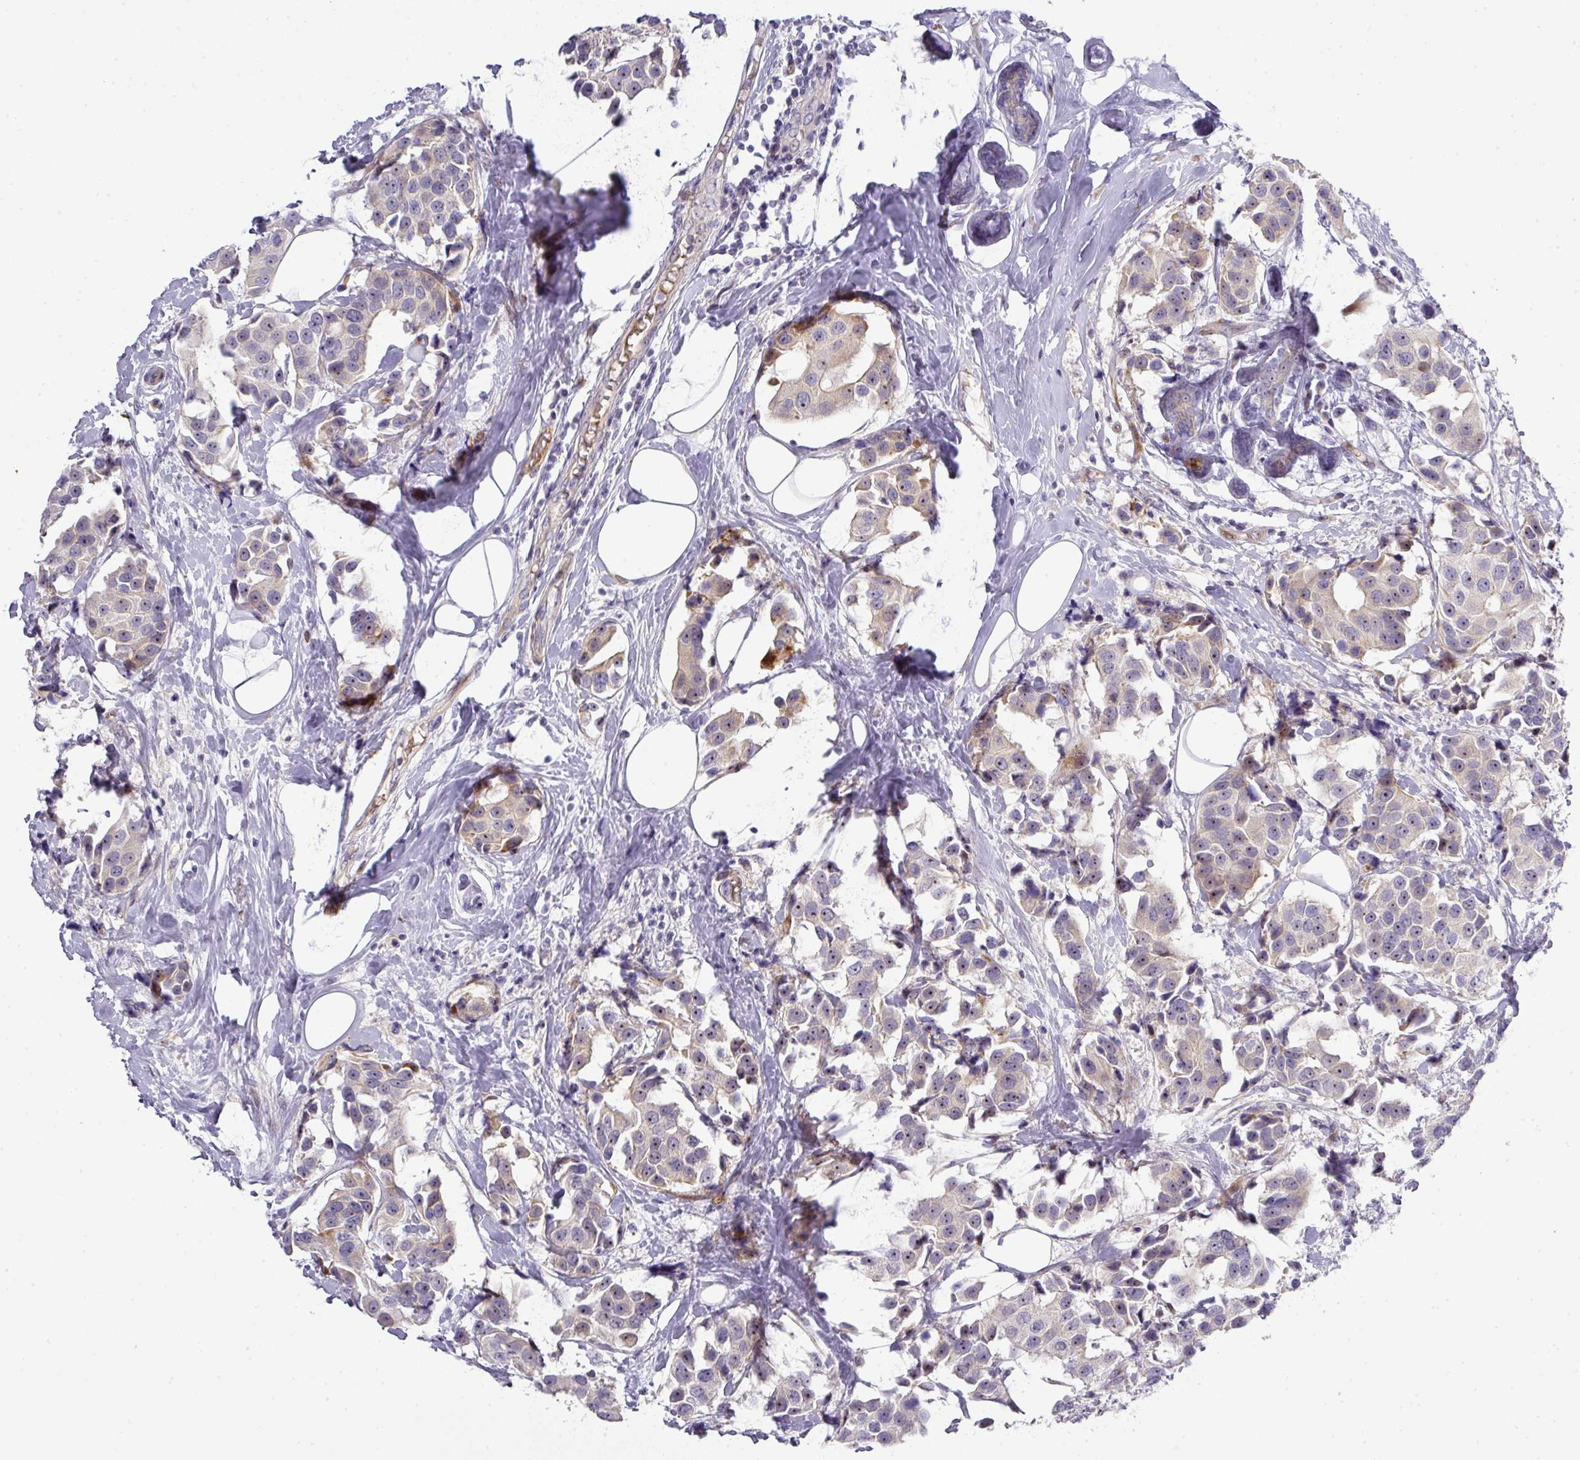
{"staining": {"intensity": "negative", "quantity": "none", "location": "none"}, "tissue": "breast cancer", "cell_type": "Tumor cells", "image_type": "cancer", "snomed": [{"axis": "morphology", "description": "Normal tissue, NOS"}, {"axis": "morphology", "description": "Duct carcinoma"}, {"axis": "topography", "description": "Breast"}], "caption": "A histopathology image of human breast infiltrating ductal carcinoma is negative for staining in tumor cells.", "gene": "ATP6V1F", "patient": {"sex": "female", "age": 39}}